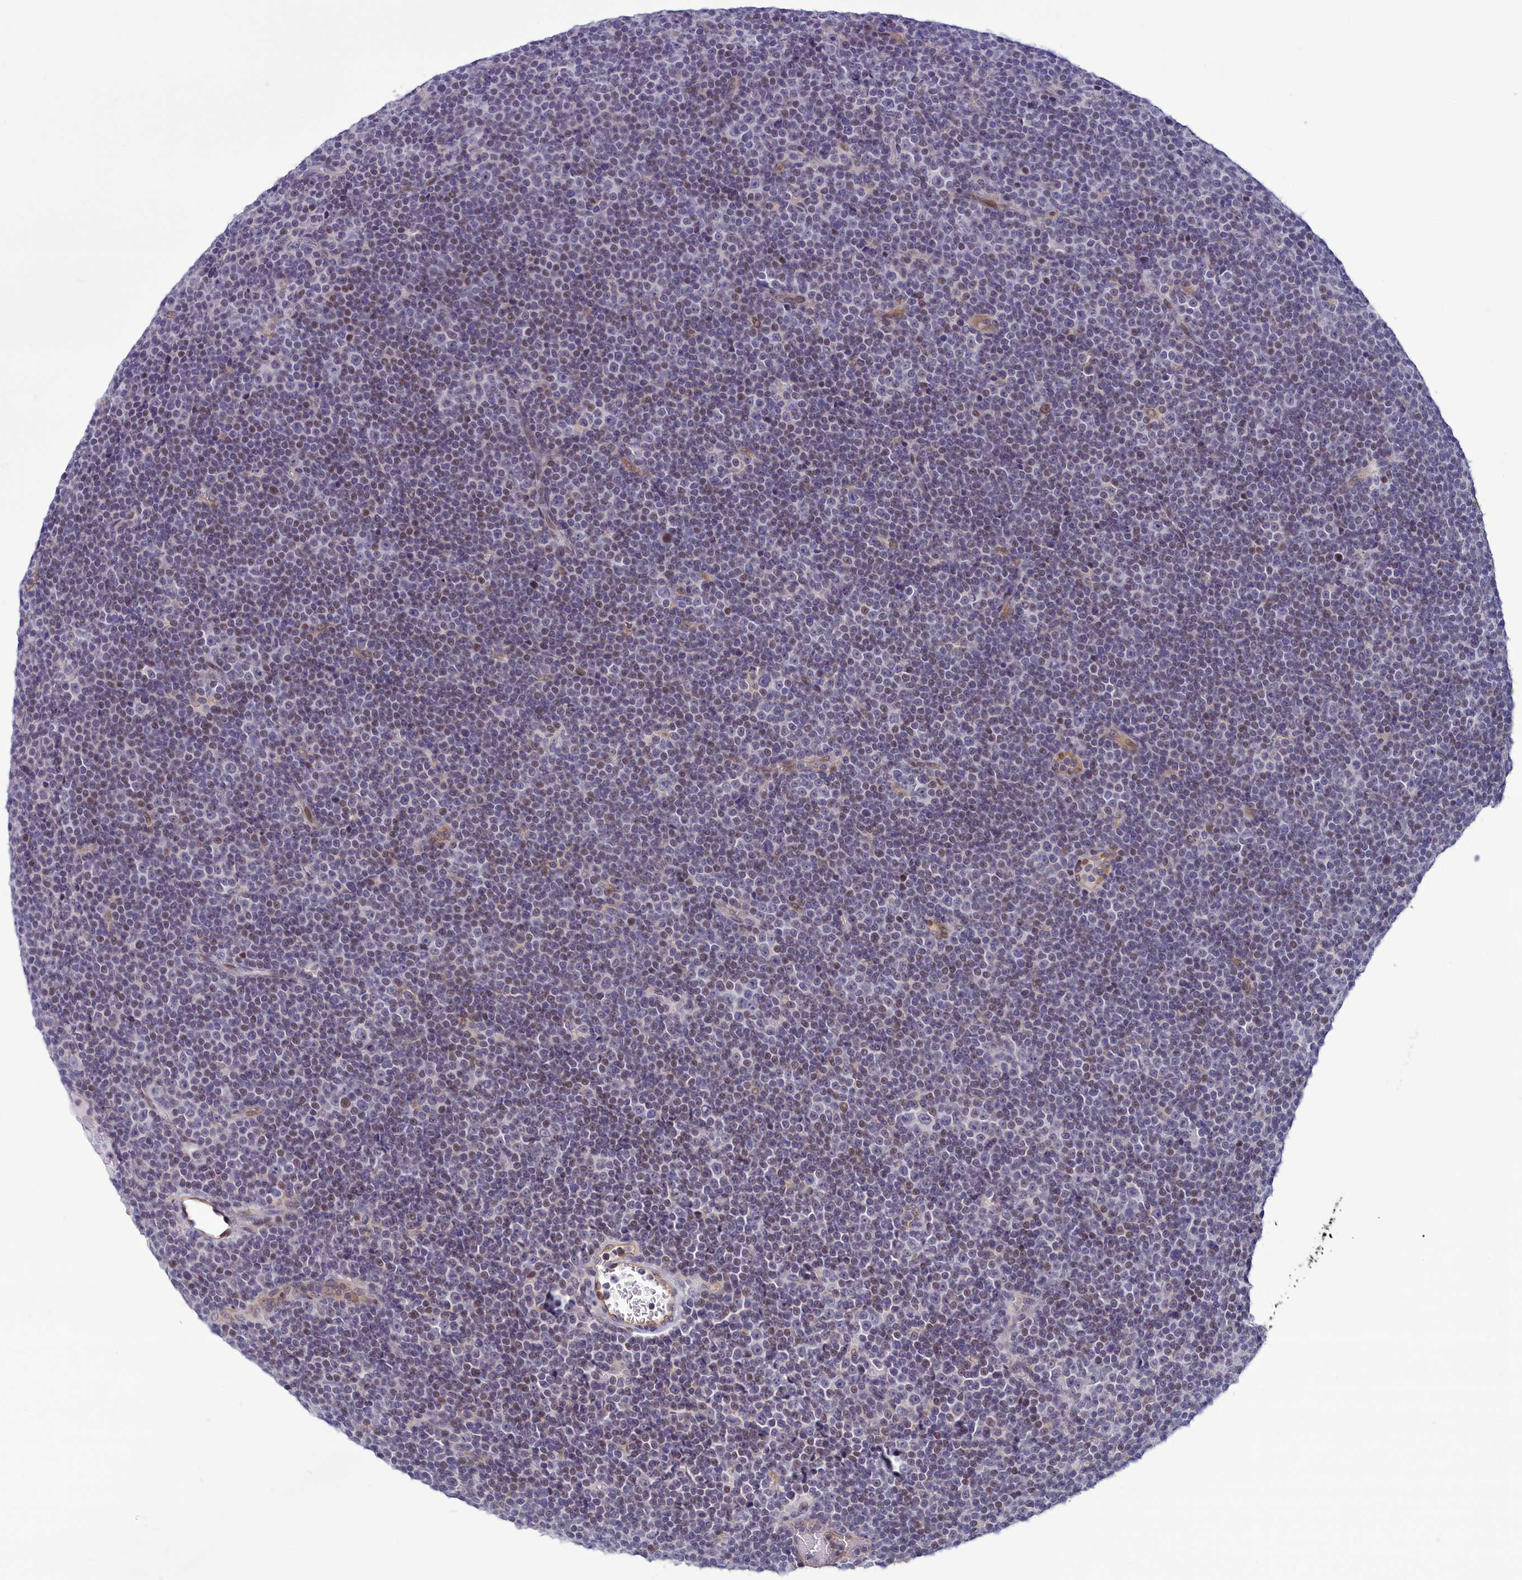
{"staining": {"intensity": "negative", "quantity": "none", "location": "none"}, "tissue": "lymphoma", "cell_type": "Tumor cells", "image_type": "cancer", "snomed": [{"axis": "morphology", "description": "Malignant lymphoma, non-Hodgkin's type, Low grade"}, {"axis": "topography", "description": "Lymph node"}], "caption": "High magnification brightfield microscopy of lymphoma stained with DAB (3,3'-diaminobenzidine) (brown) and counterstained with hematoxylin (blue): tumor cells show no significant staining.", "gene": "CORO2A", "patient": {"sex": "female", "age": 67}}